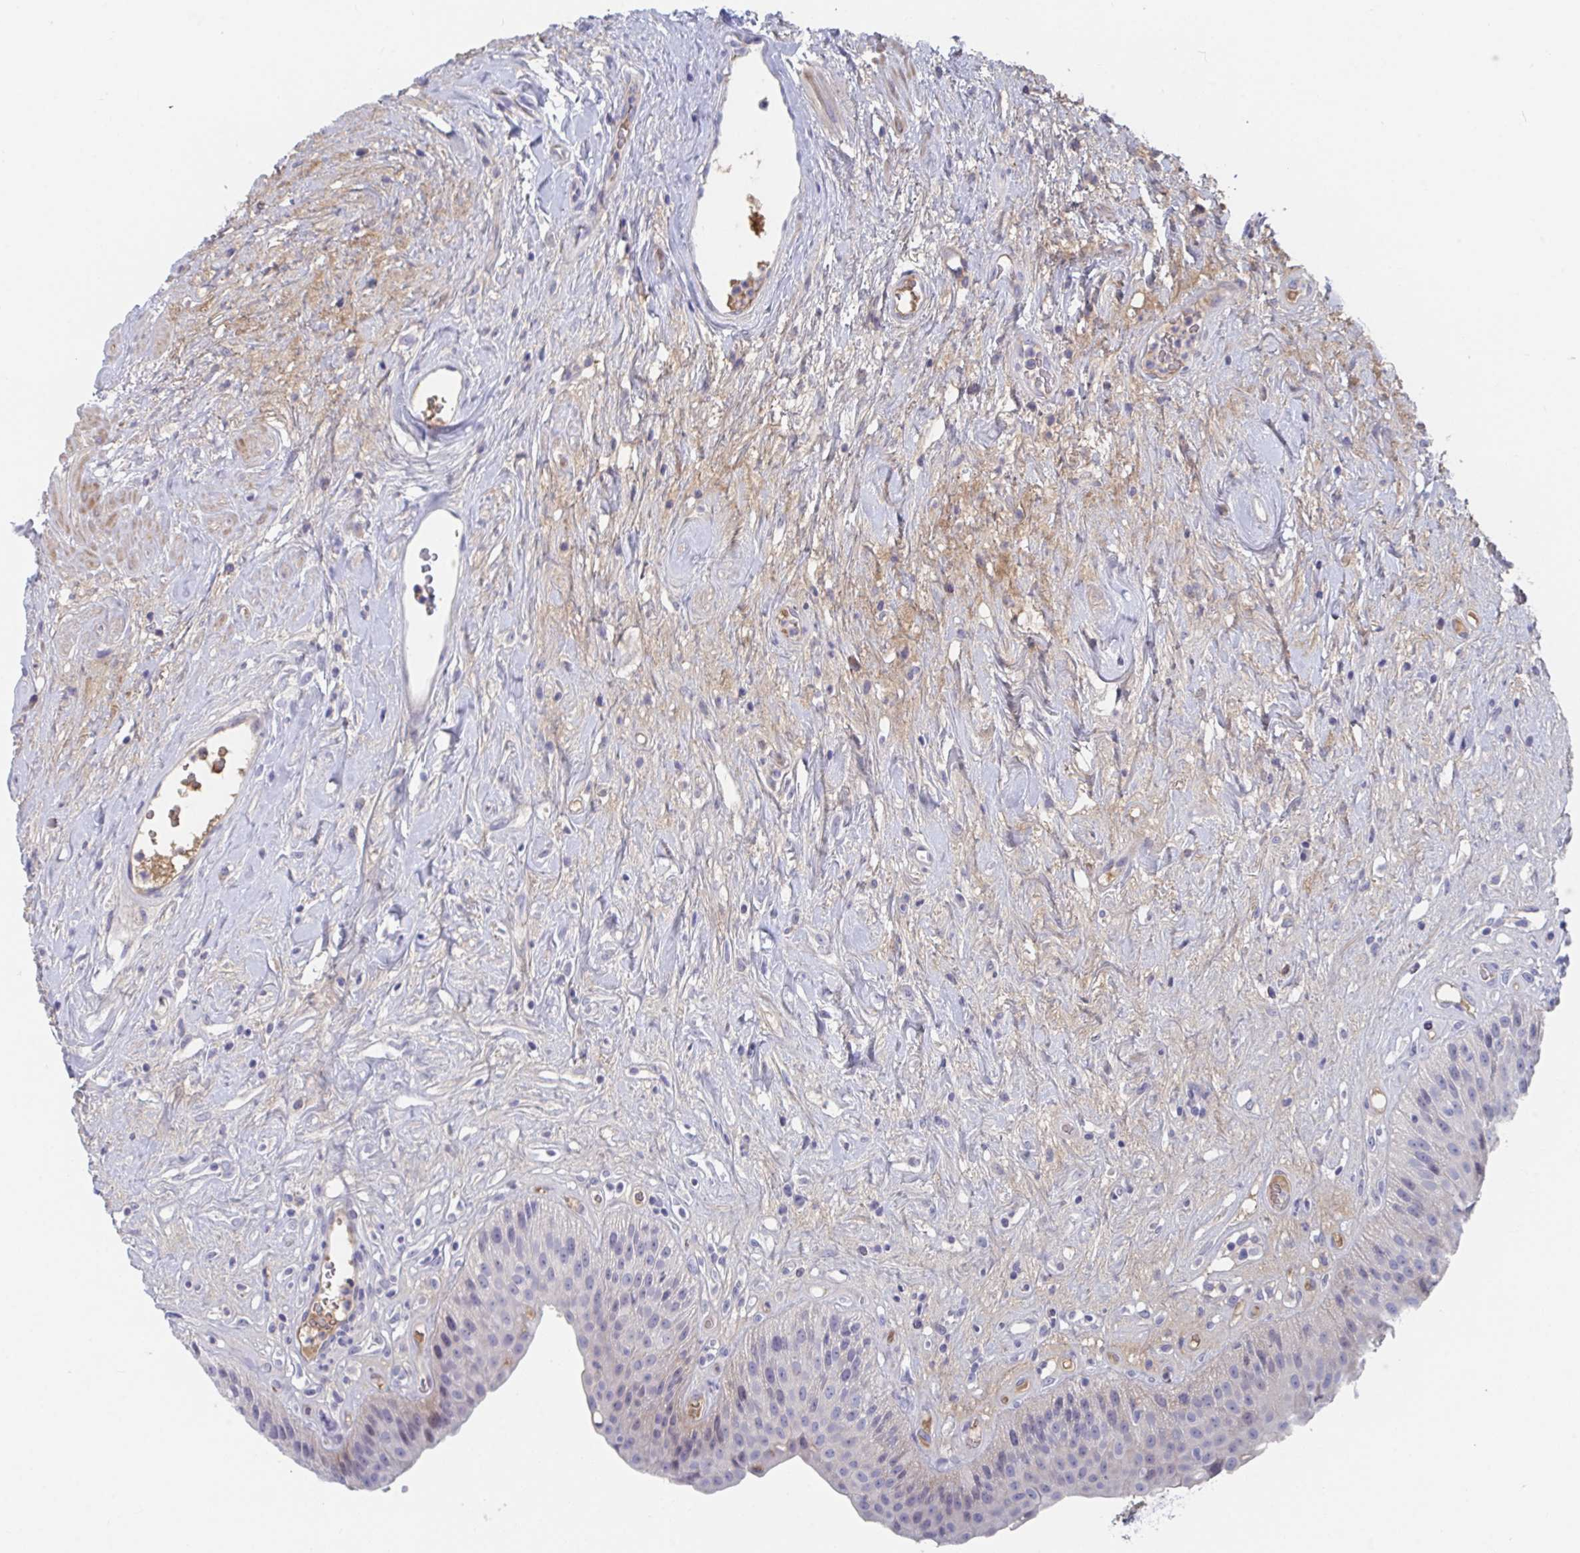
{"staining": {"intensity": "negative", "quantity": "none", "location": "none"}, "tissue": "urinary bladder", "cell_type": "Urothelial cells", "image_type": "normal", "snomed": [{"axis": "morphology", "description": "Normal tissue, NOS"}, {"axis": "topography", "description": "Urinary bladder"}], "caption": "Urothelial cells show no significant protein expression in unremarkable urinary bladder.", "gene": "TNFAIP6", "patient": {"sex": "female", "age": 56}}